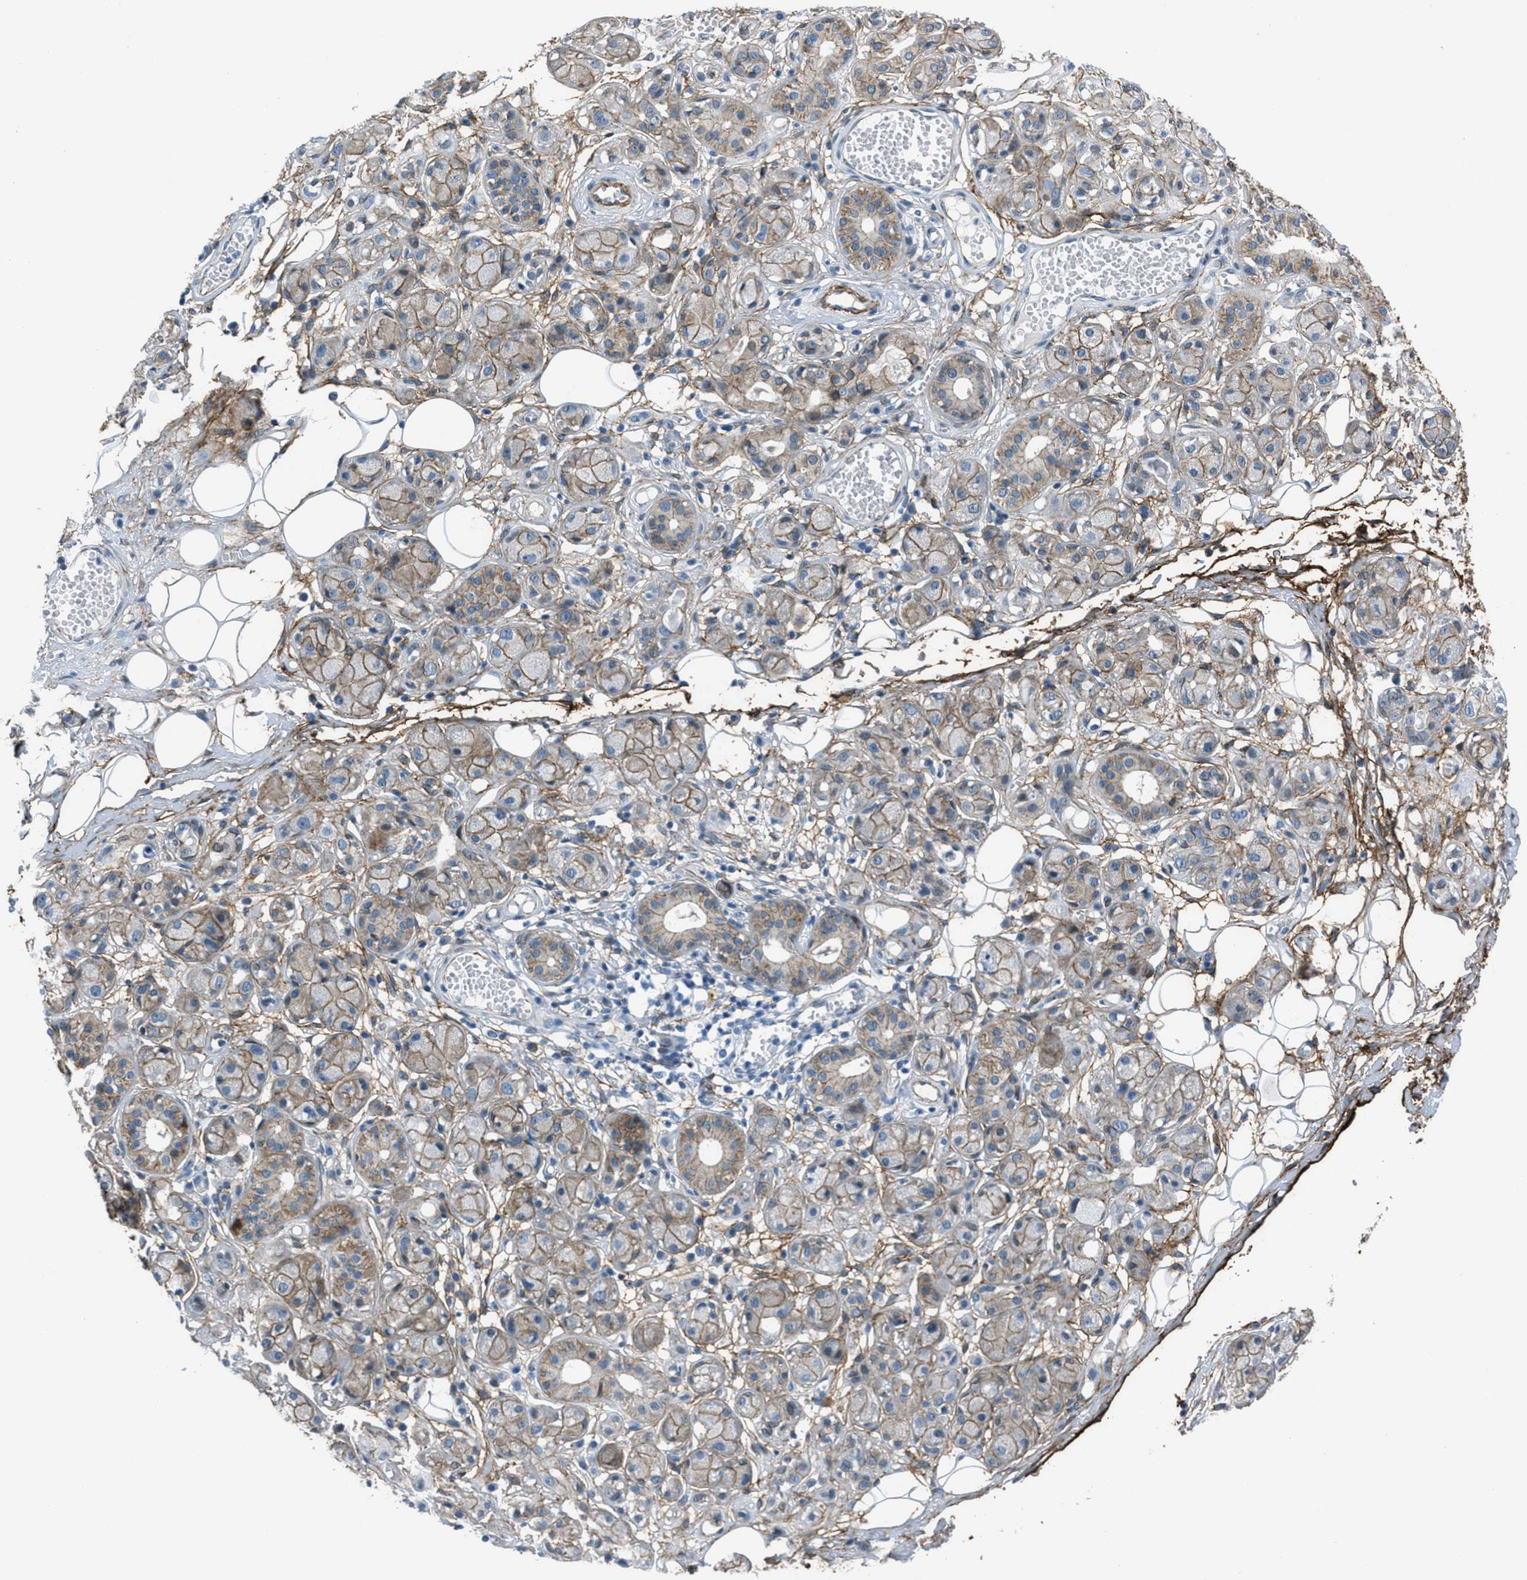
{"staining": {"intensity": "moderate", "quantity": ">75%", "location": "cytoplasmic/membranous"}, "tissue": "adipose tissue", "cell_type": "Adipocytes", "image_type": "normal", "snomed": [{"axis": "morphology", "description": "Normal tissue, NOS"}, {"axis": "morphology", "description": "Inflammation, NOS"}, {"axis": "topography", "description": "Salivary gland"}, {"axis": "topography", "description": "Peripheral nerve tissue"}], "caption": "Moderate cytoplasmic/membranous staining for a protein is appreciated in about >75% of adipocytes of normal adipose tissue using IHC.", "gene": "FBN1", "patient": {"sex": "female", "age": 75}}